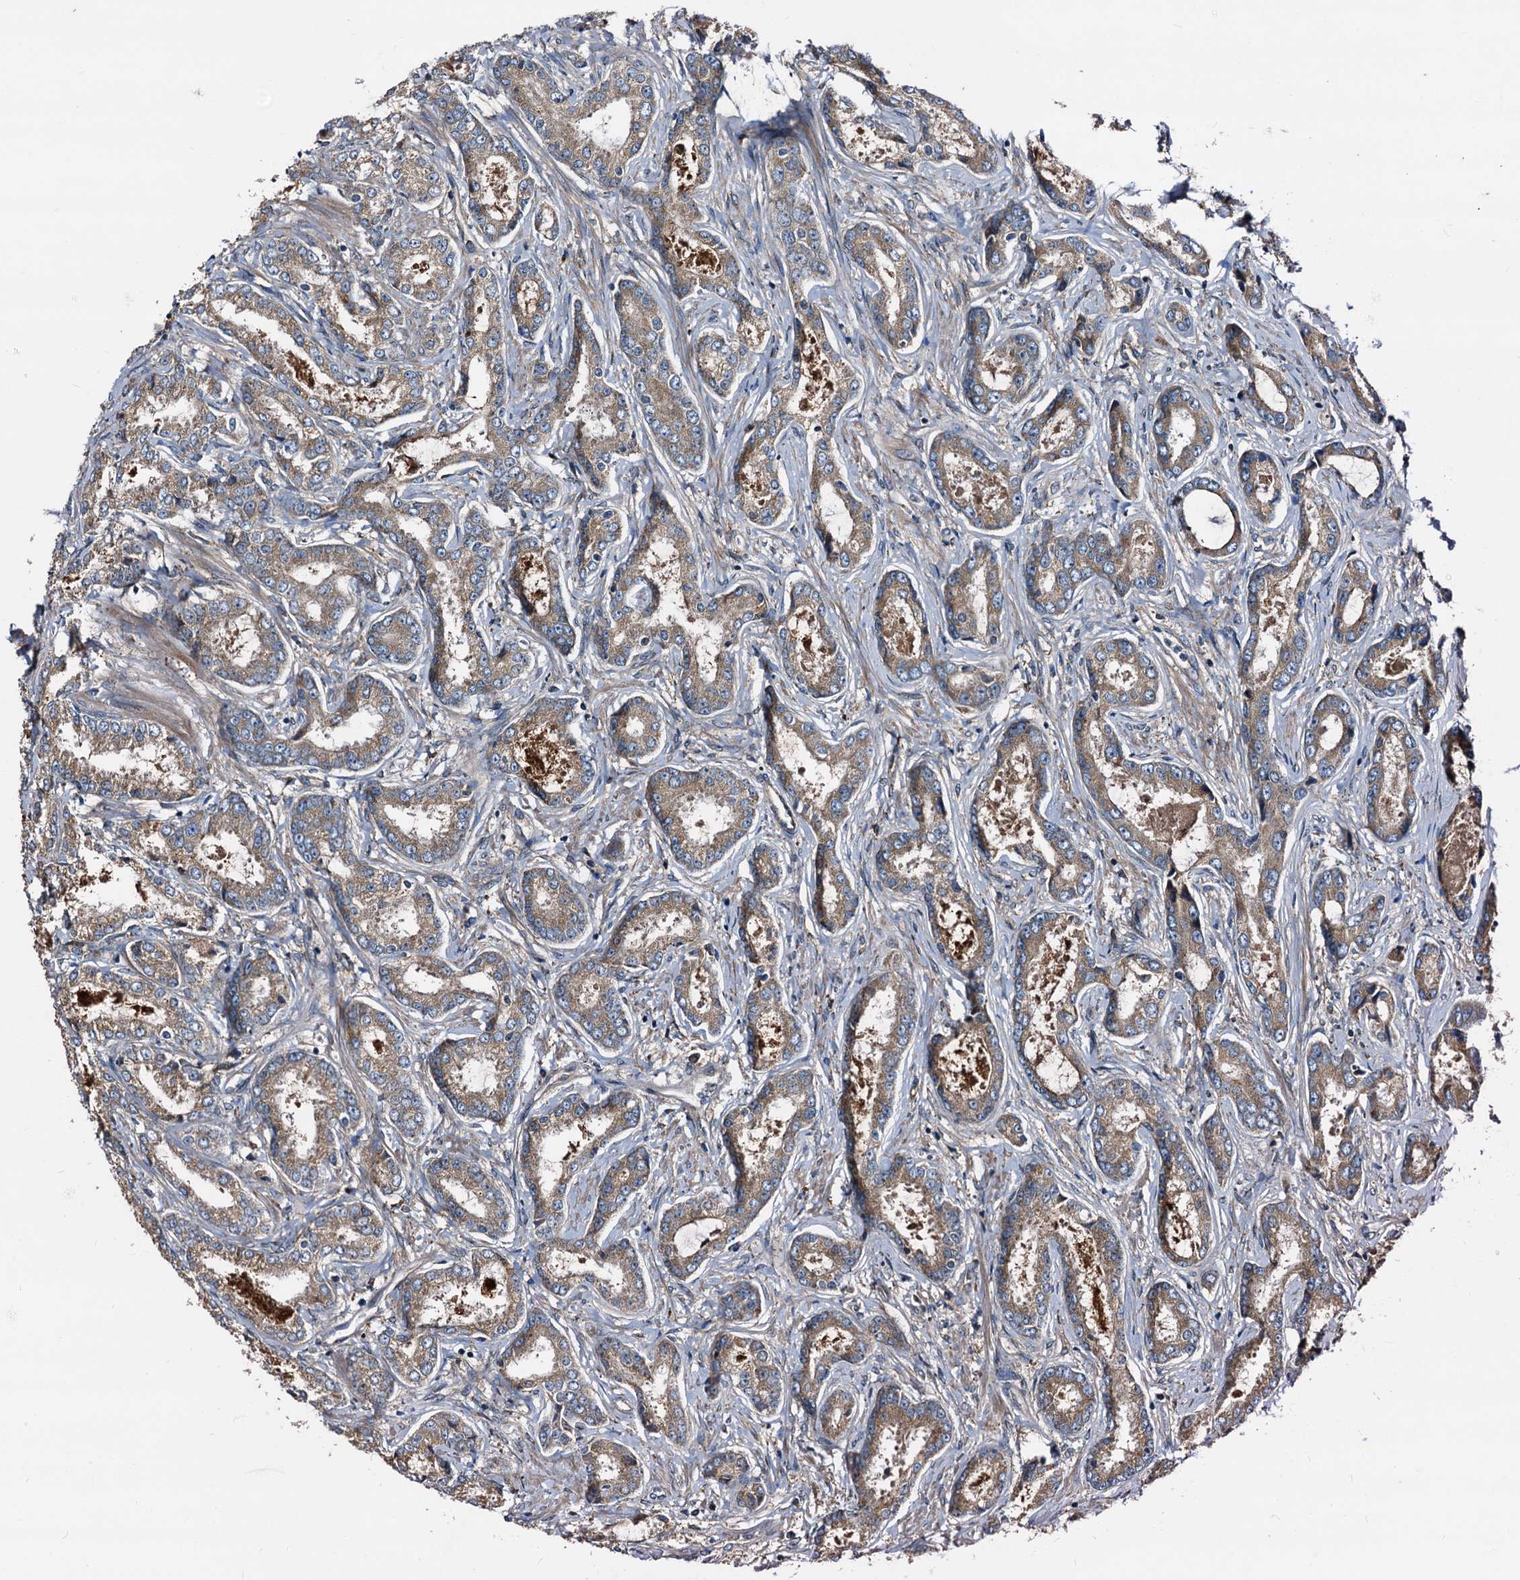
{"staining": {"intensity": "weak", "quantity": ">75%", "location": "cytoplasmic/membranous"}, "tissue": "prostate cancer", "cell_type": "Tumor cells", "image_type": "cancer", "snomed": [{"axis": "morphology", "description": "Adenocarcinoma, Low grade"}, {"axis": "topography", "description": "Prostate"}], "caption": "Protein analysis of adenocarcinoma (low-grade) (prostate) tissue exhibits weak cytoplasmic/membranous expression in about >75% of tumor cells.", "gene": "PEX5", "patient": {"sex": "male", "age": 68}}